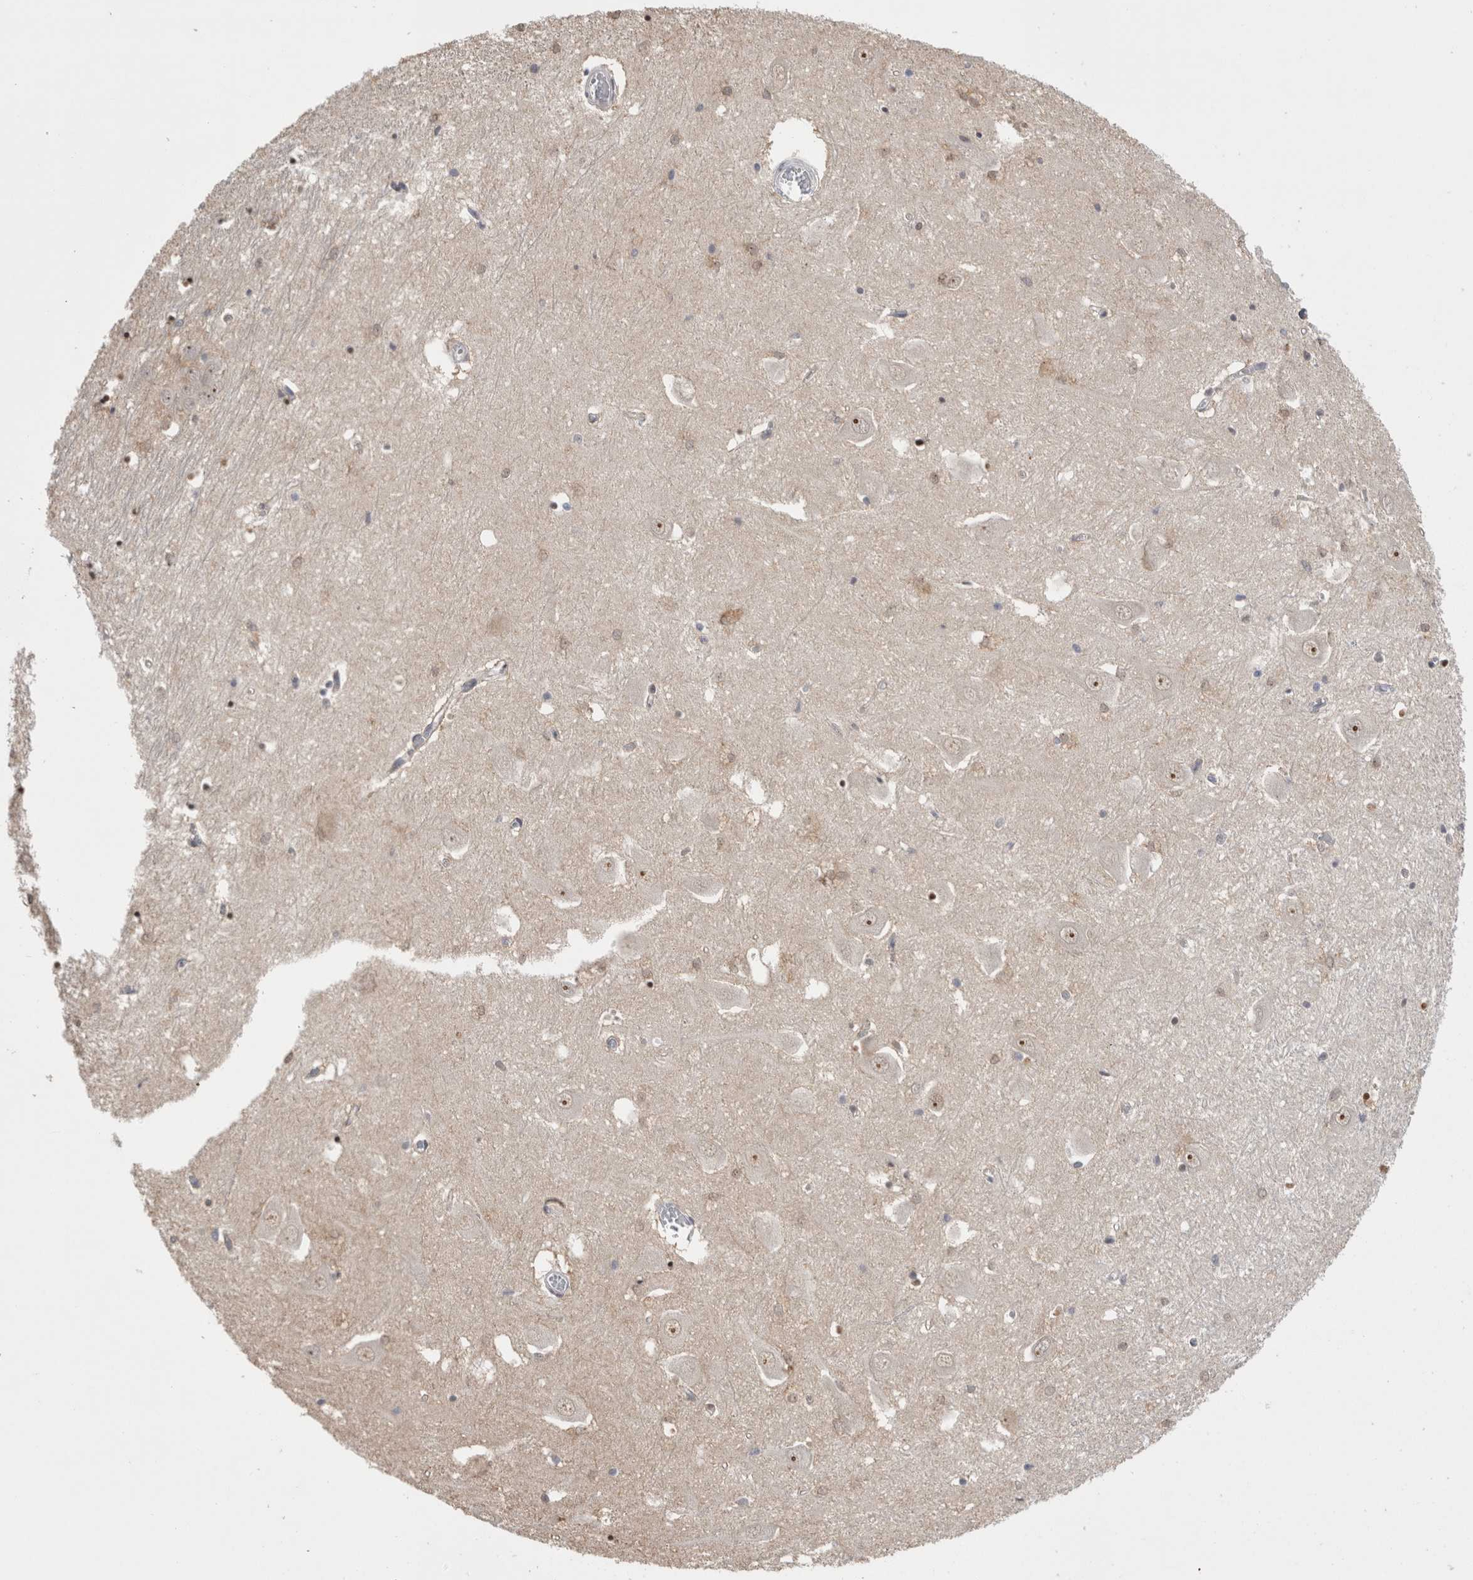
{"staining": {"intensity": "weak", "quantity": "<25%", "location": "nuclear"}, "tissue": "hippocampus", "cell_type": "Glial cells", "image_type": "normal", "snomed": [{"axis": "morphology", "description": "Normal tissue, NOS"}, {"axis": "topography", "description": "Hippocampus"}], "caption": "A high-resolution micrograph shows IHC staining of unremarkable hippocampus, which exhibits no significant expression in glial cells. (Immunohistochemistry, brightfield microscopy, high magnification).", "gene": "ZNF24", "patient": {"sex": "male", "age": 70}}